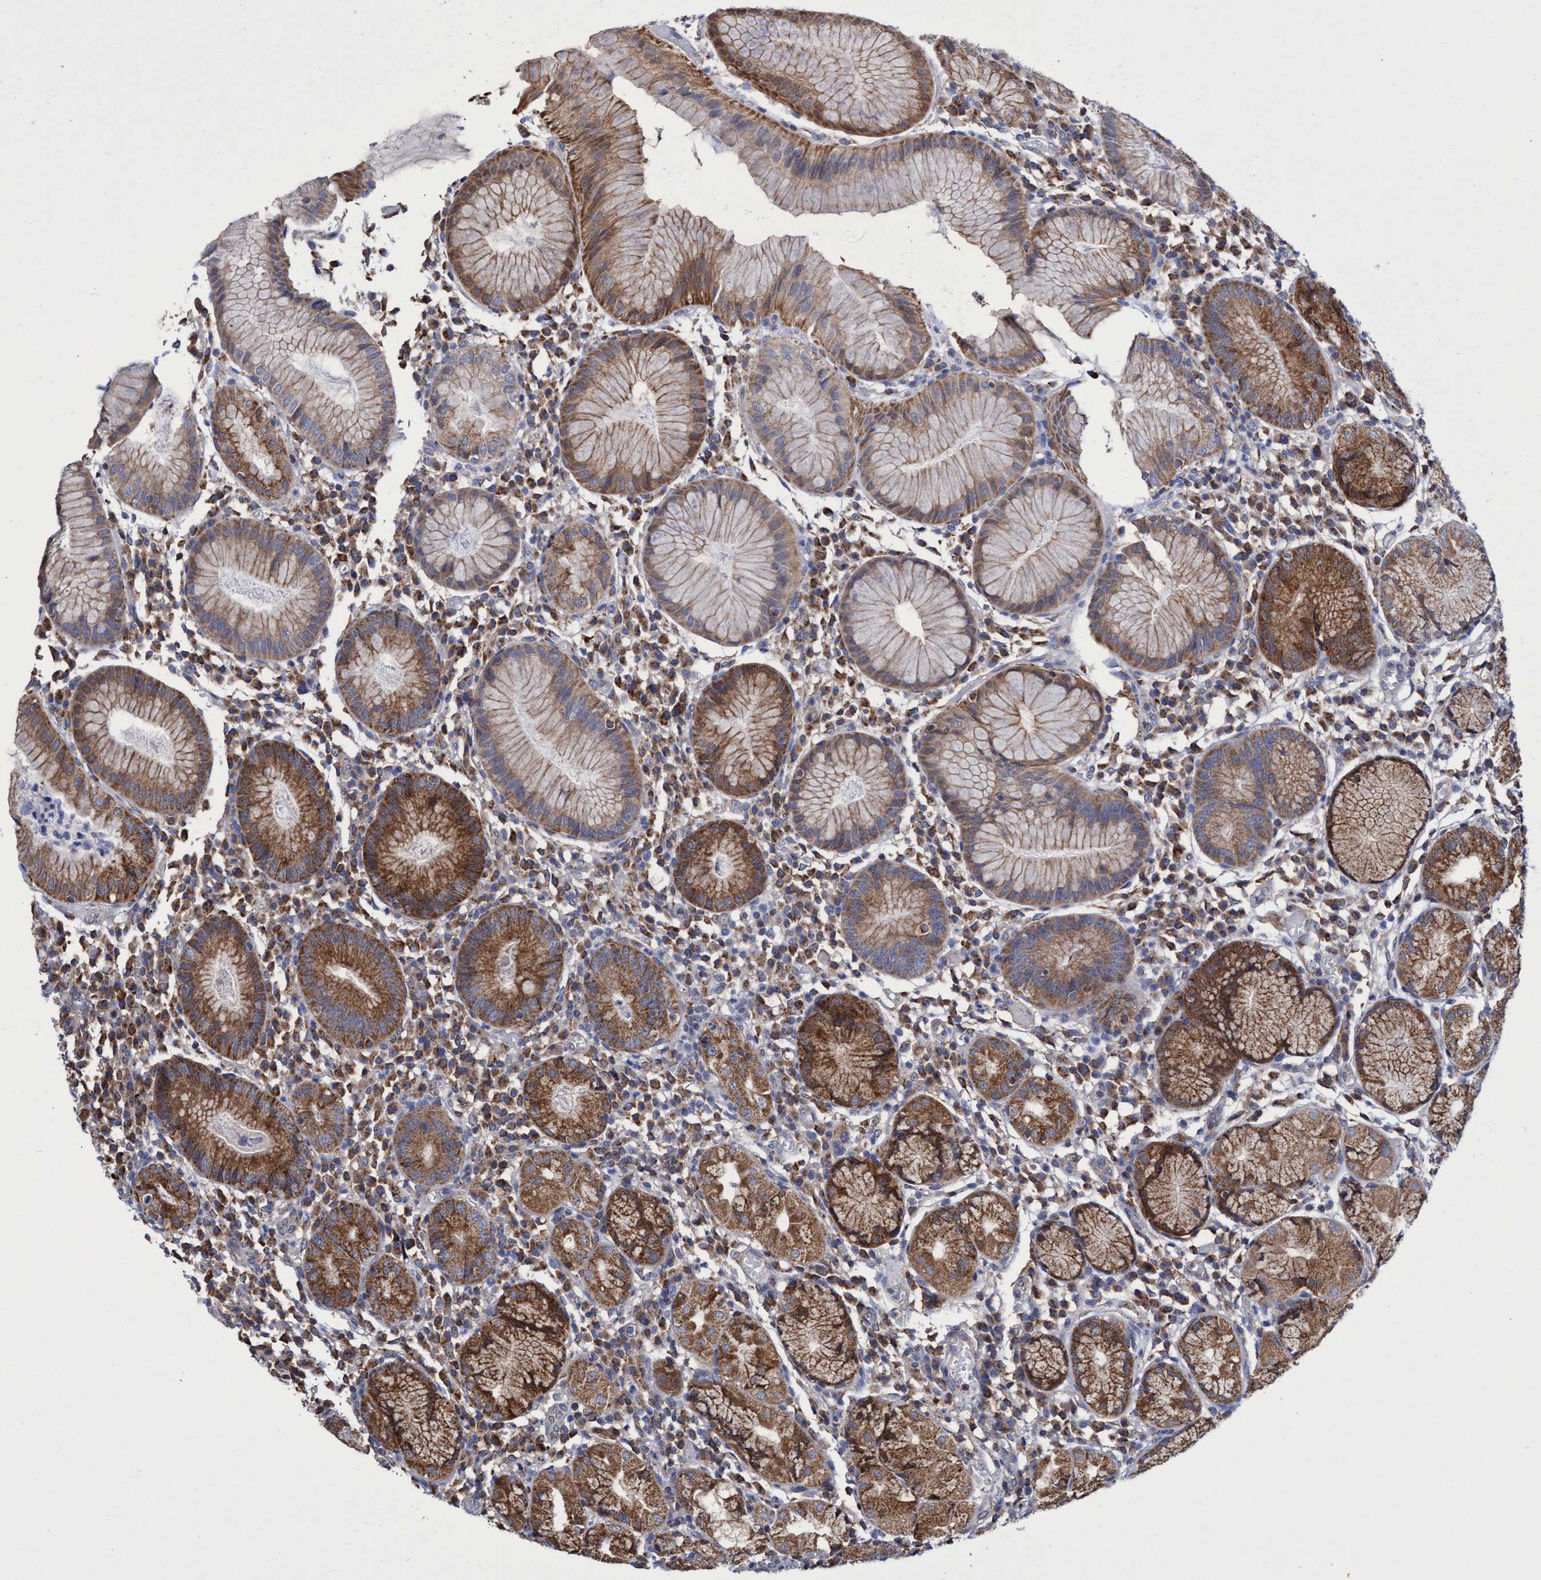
{"staining": {"intensity": "strong", "quantity": ">75%", "location": "cytoplasmic/membranous"}, "tissue": "stomach", "cell_type": "Glandular cells", "image_type": "normal", "snomed": [{"axis": "morphology", "description": "Normal tissue, NOS"}, {"axis": "topography", "description": "Stomach"}, {"axis": "topography", "description": "Stomach, lower"}], "caption": "High-magnification brightfield microscopy of unremarkable stomach stained with DAB (brown) and counterstained with hematoxylin (blue). glandular cells exhibit strong cytoplasmic/membranous positivity is identified in about>75% of cells.", "gene": "CRYZ", "patient": {"sex": "female", "age": 75}}